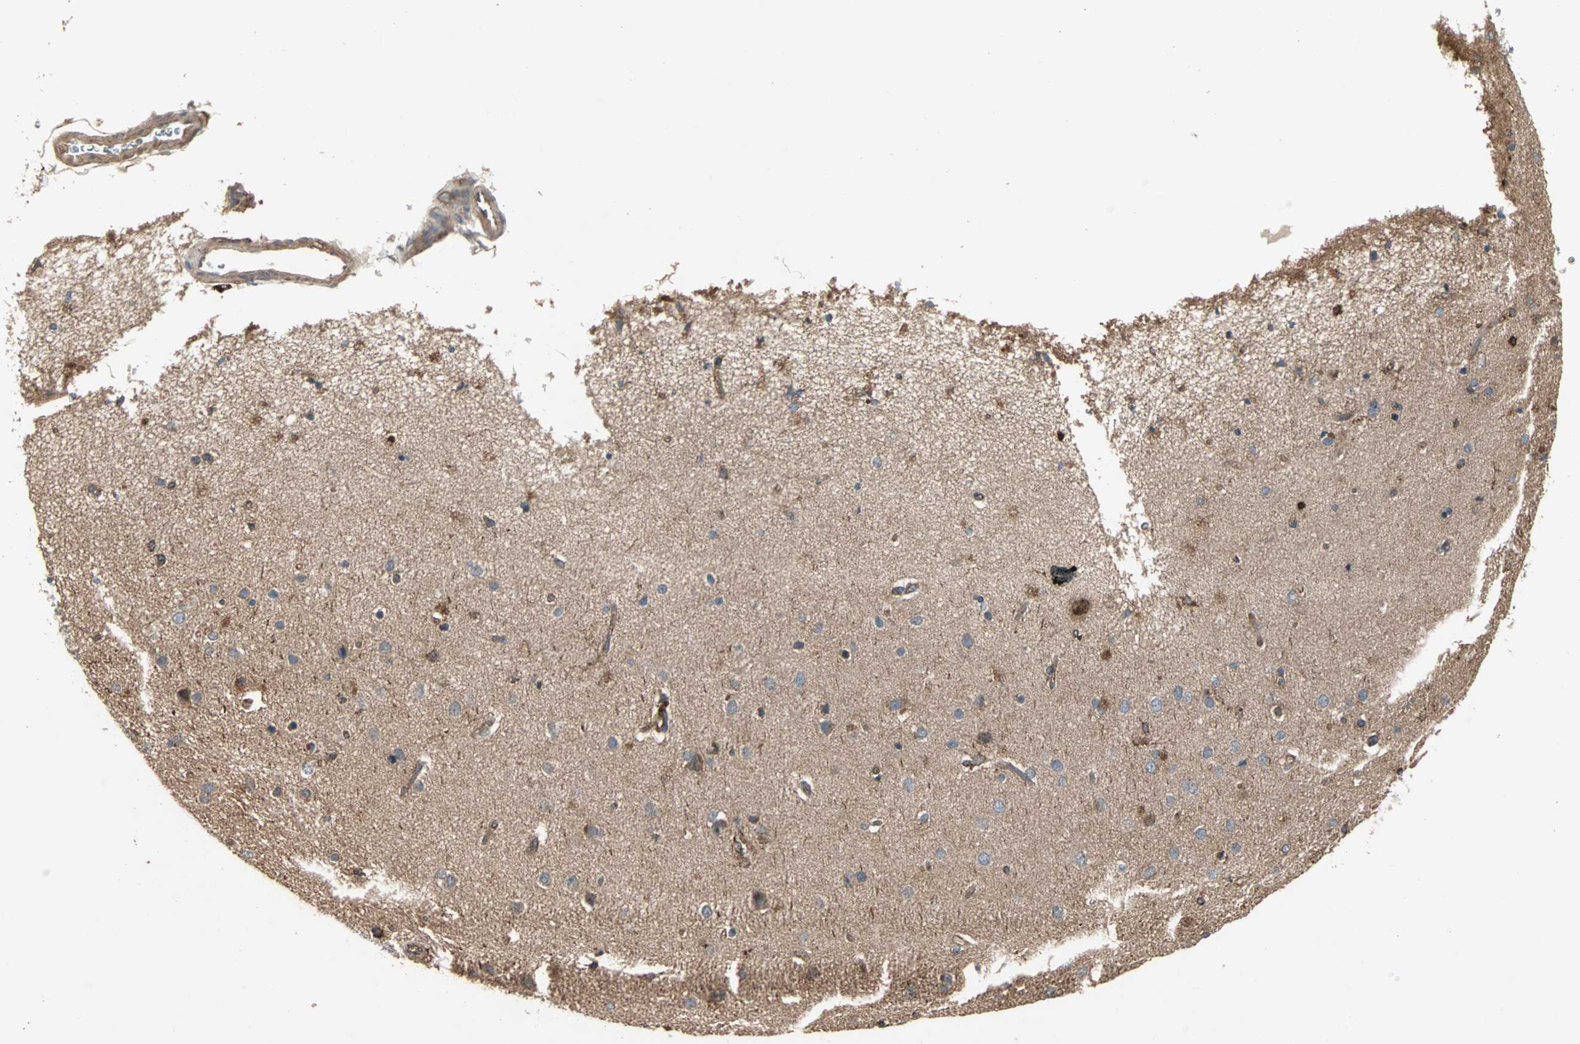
{"staining": {"intensity": "moderate", "quantity": "25%-75%", "location": "cytoplasmic/membranous"}, "tissue": "cerebral cortex", "cell_type": "Endothelial cells", "image_type": "normal", "snomed": [{"axis": "morphology", "description": "Normal tissue, NOS"}, {"axis": "topography", "description": "Cerebral cortex"}], "caption": "Brown immunohistochemical staining in normal cerebral cortex demonstrates moderate cytoplasmic/membranous positivity in about 25%-75% of endothelial cells.", "gene": "GNAI2", "patient": {"sex": "female", "age": 54}}